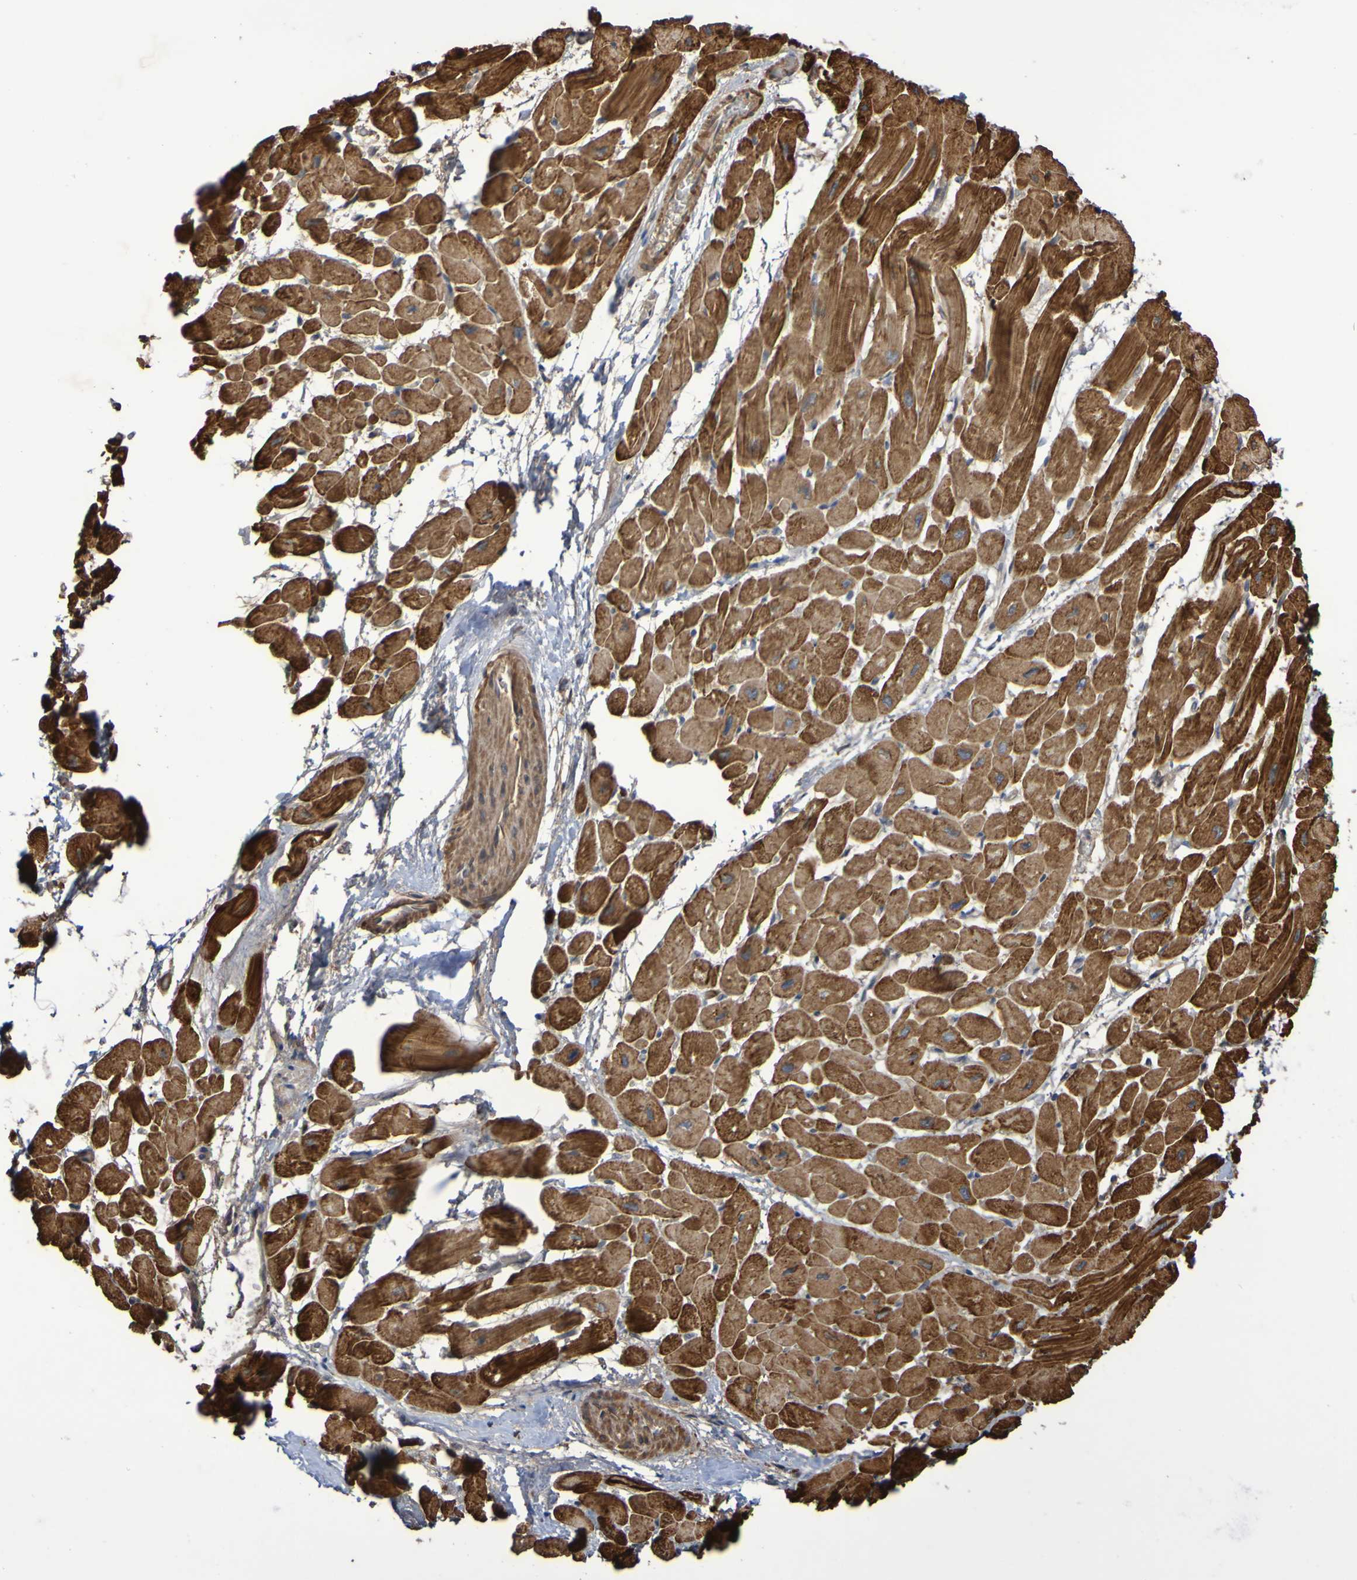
{"staining": {"intensity": "strong", "quantity": ">75%", "location": "cytoplasmic/membranous"}, "tissue": "heart muscle", "cell_type": "Cardiomyocytes", "image_type": "normal", "snomed": [{"axis": "morphology", "description": "Normal tissue, NOS"}, {"axis": "topography", "description": "Heart"}], "caption": "Immunohistochemistry (DAB (3,3'-diaminobenzidine)) staining of unremarkable human heart muscle displays strong cytoplasmic/membranous protein expression in approximately >75% of cardiomyocytes. (DAB (3,3'-diaminobenzidine) IHC, brown staining for protein, blue staining for nuclei).", "gene": "SERPINB6", "patient": {"sex": "male", "age": 45}}